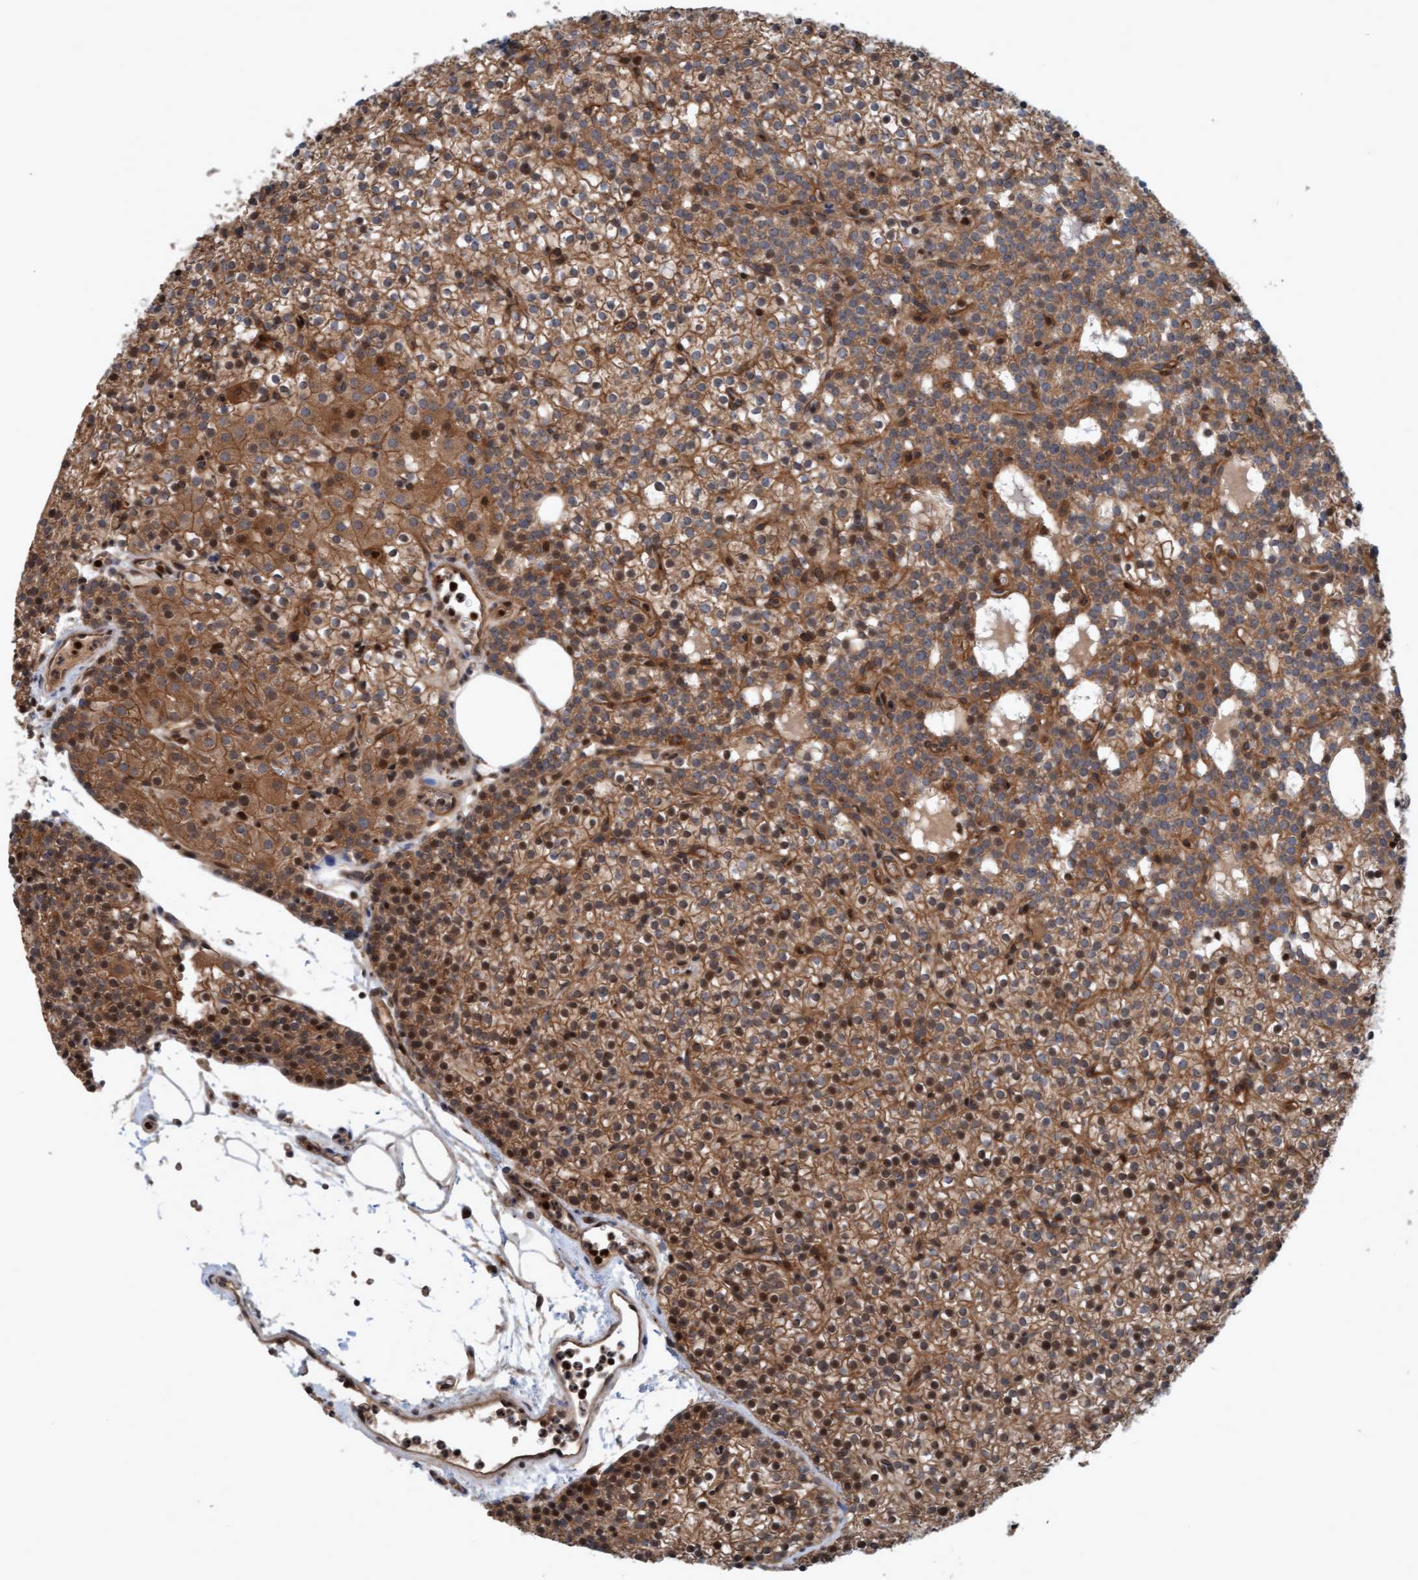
{"staining": {"intensity": "moderate", "quantity": ">75%", "location": "cytoplasmic/membranous,nuclear"}, "tissue": "parathyroid gland", "cell_type": "Glandular cells", "image_type": "normal", "snomed": [{"axis": "morphology", "description": "Normal tissue, NOS"}, {"axis": "morphology", "description": "Adenoma, NOS"}, {"axis": "topography", "description": "Parathyroid gland"}], "caption": "This photomicrograph exhibits unremarkable parathyroid gland stained with IHC to label a protein in brown. The cytoplasmic/membranous,nuclear of glandular cells show moderate positivity for the protein. Nuclei are counter-stained blue.", "gene": "ERAL1", "patient": {"sex": "female", "age": 74}}